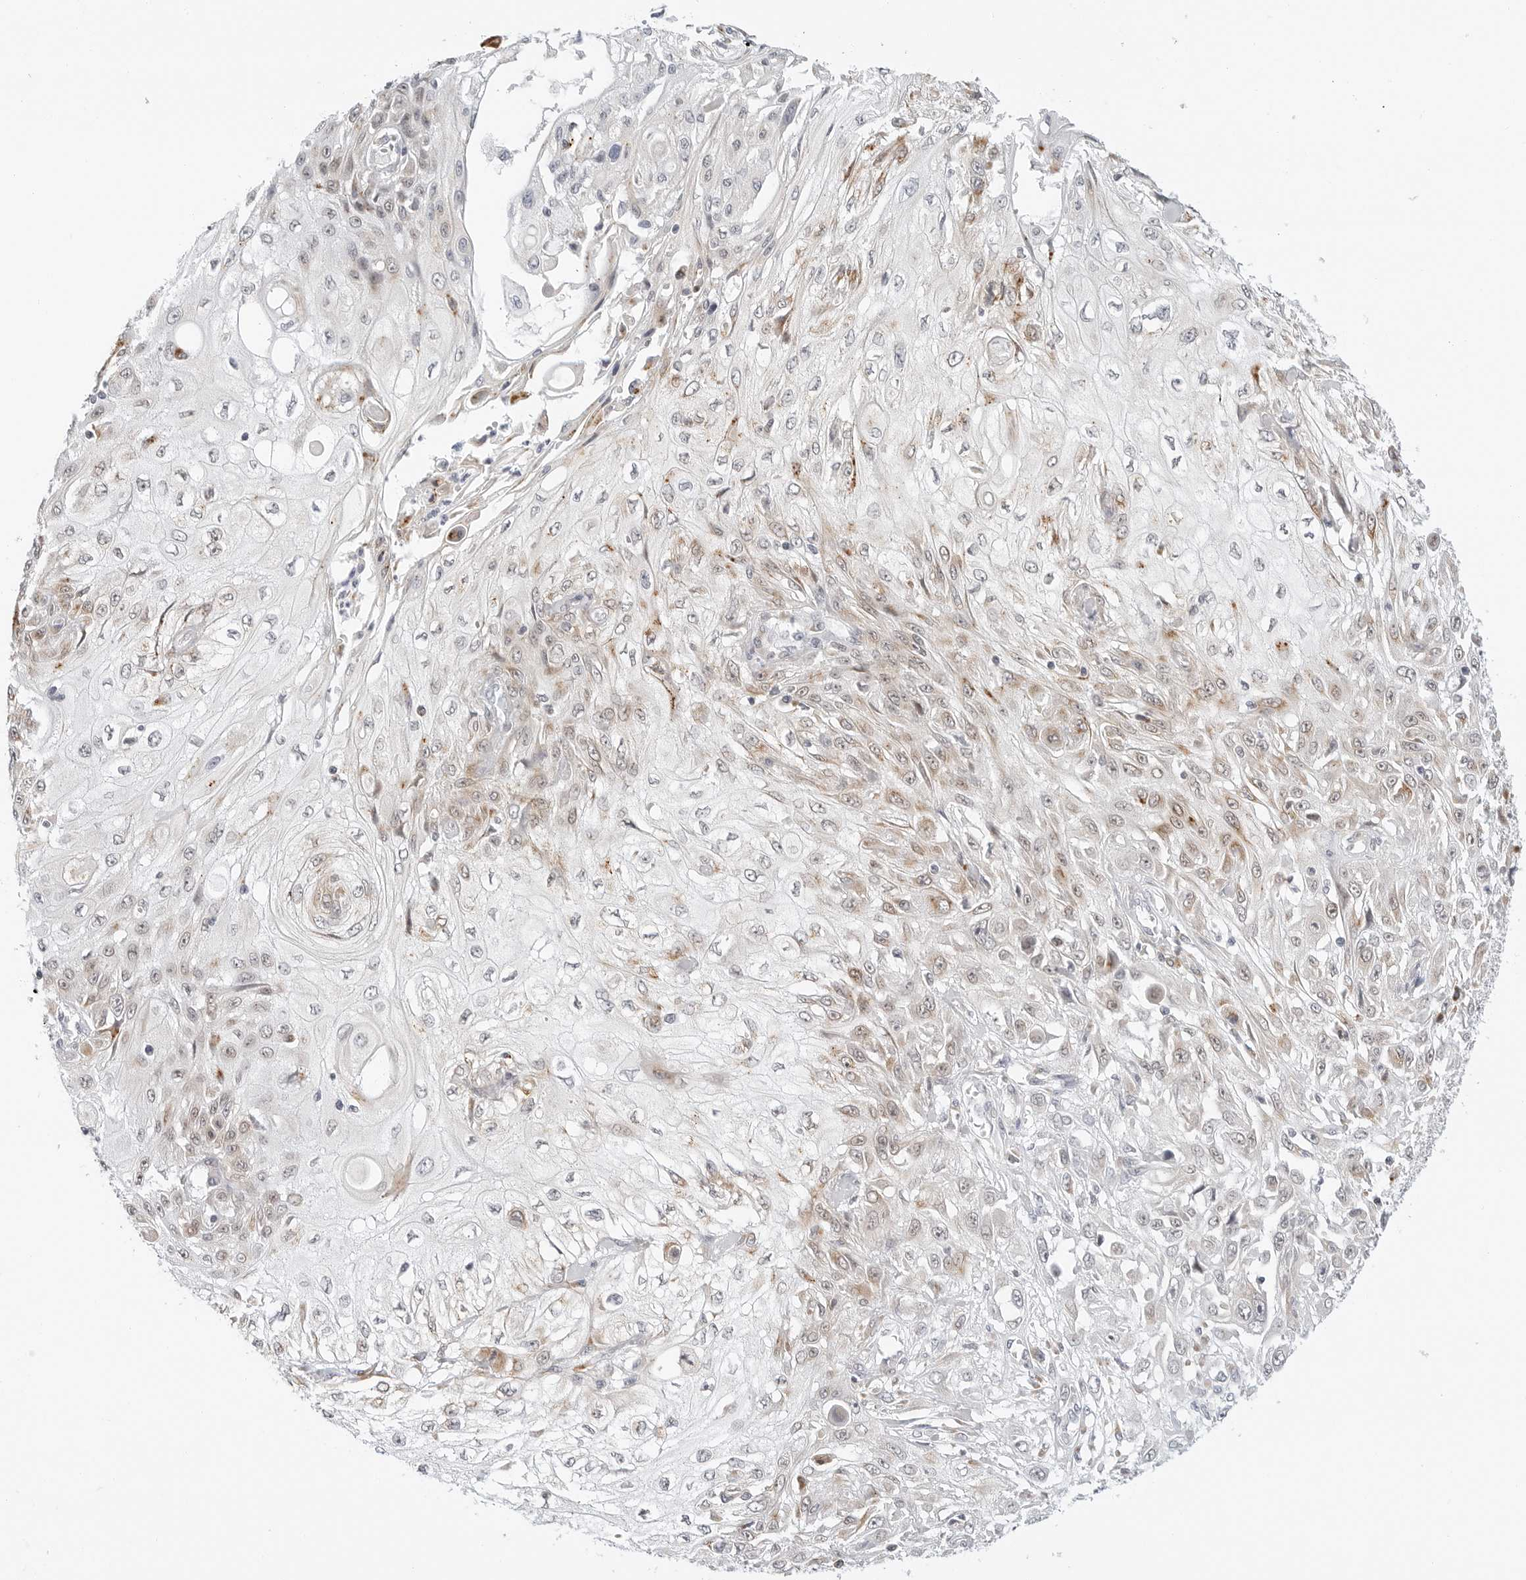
{"staining": {"intensity": "moderate", "quantity": "25%-75%", "location": "cytoplasmic/membranous"}, "tissue": "skin cancer", "cell_type": "Tumor cells", "image_type": "cancer", "snomed": [{"axis": "morphology", "description": "Squamous cell carcinoma, NOS"}, {"axis": "morphology", "description": "Squamous cell carcinoma, metastatic, NOS"}, {"axis": "topography", "description": "Skin"}, {"axis": "topography", "description": "Lymph node"}], "caption": "Metastatic squamous cell carcinoma (skin) was stained to show a protein in brown. There is medium levels of moderate cytoplasmic/membranous staining in about 25%-75% of tumor cells.", "gene": "TSEN2", "patient": {"sex": "male", "age": 75}}